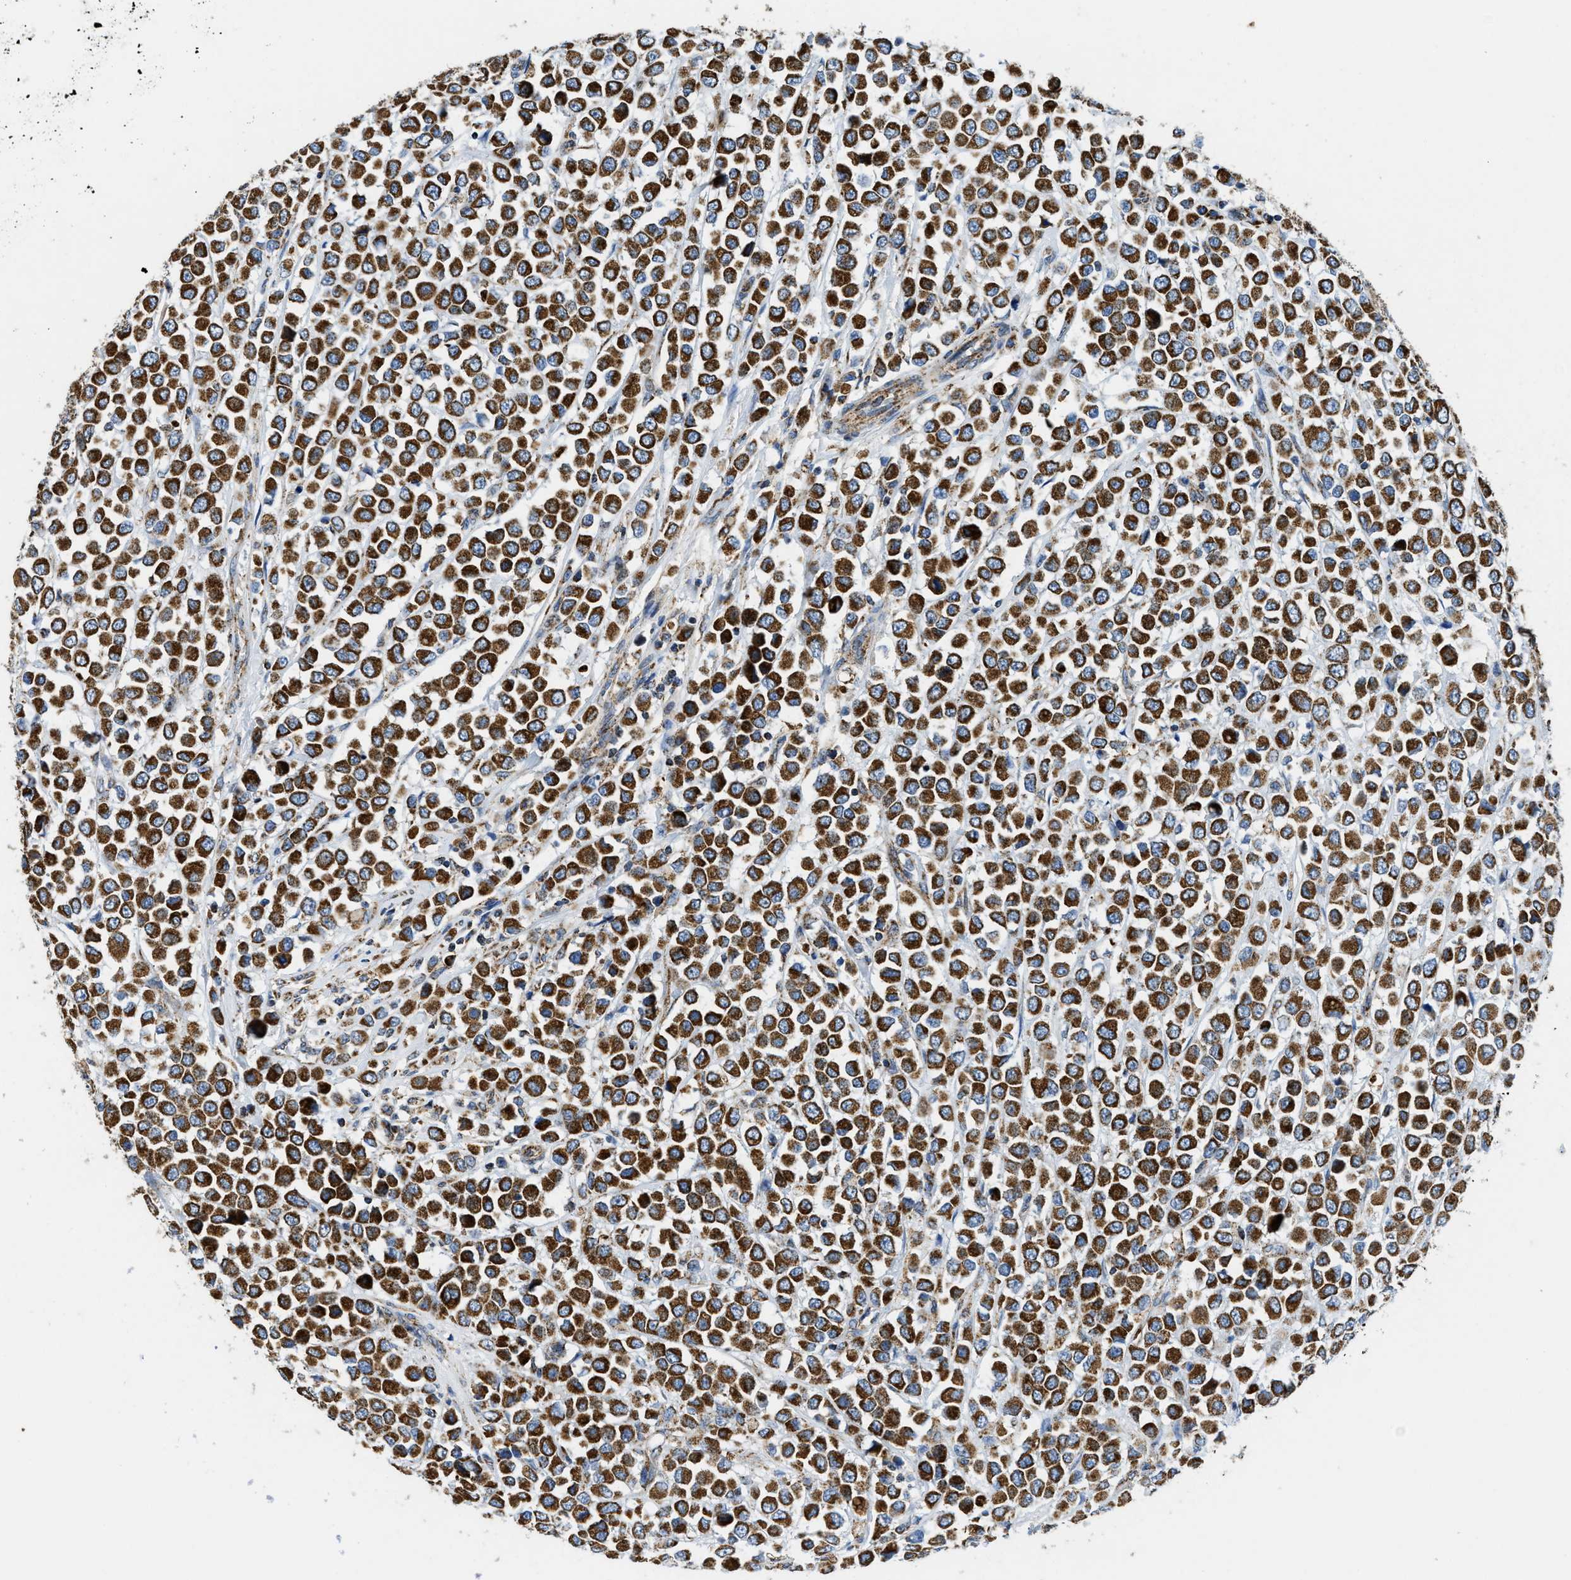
{"staining": {"intensity": "strong", "quantity": ">75%", "location": "cytoplasmic/membranous"}, "tissue": "breast cancer", "cell_type": "Tumor cells", "image_type": "cancer", "snomed": [{"axis": "morphology", "description": "Duct carcinoma"}, {"axis": "topography", "description": "Breast"}], "caption": "Immunohistochemistry (IHC) histopathology image of neoplastic tissue: breast infiltrating ductal carcinoma stained using immunohistochemistry (IHC) shows high levels of strong protein expression localized specifically in the cytoplasmic/membranous of tumor cells, appearing as a cytoplasmic/membranous brown color.", "gene": "STK33", "patient": {"sex": "female", "age": 61}}